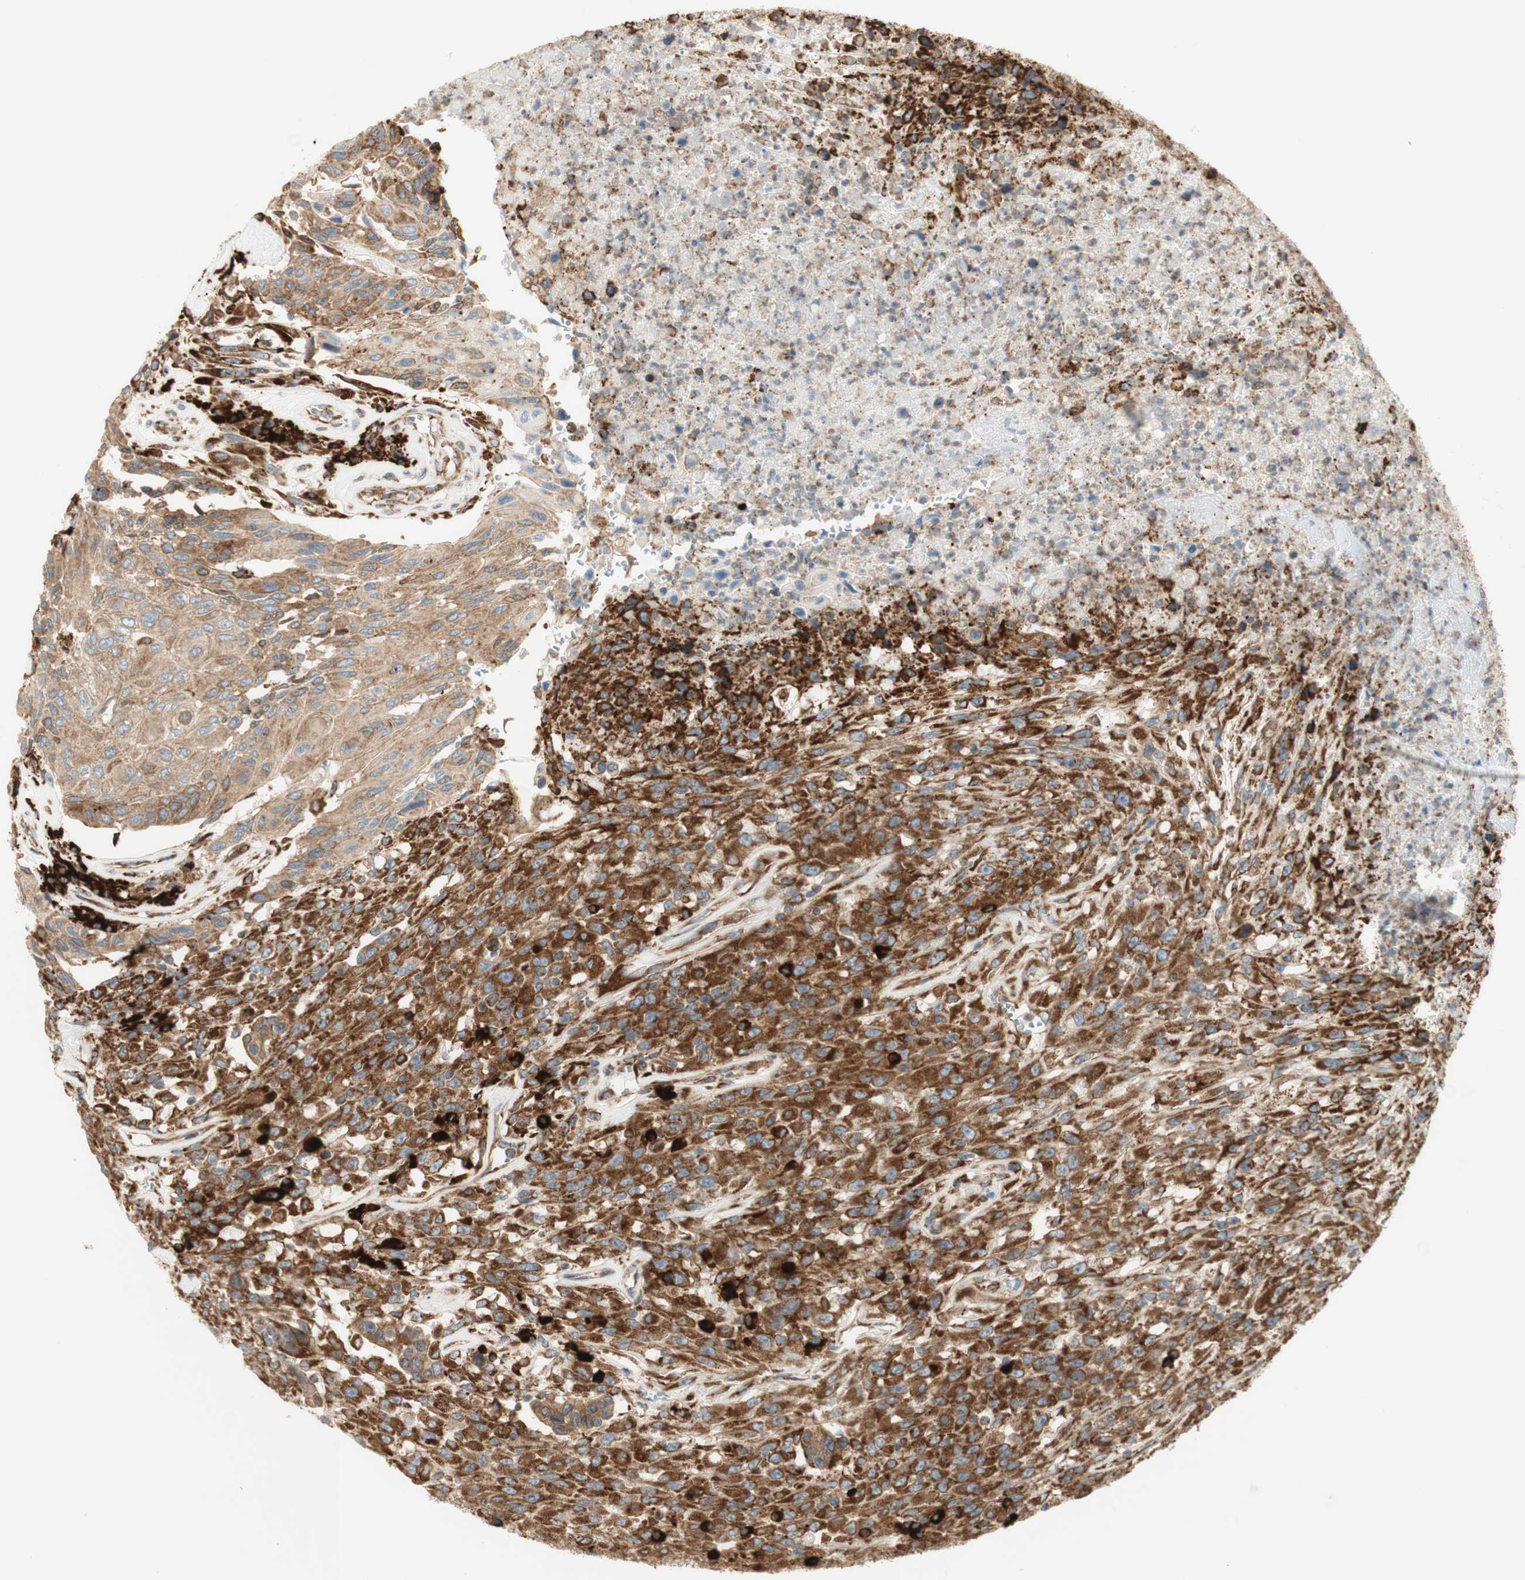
{"staining": {"intensity": "strong", "quantity": ">75%", "location": "cytoplasmic/membranous"}, "tissue": "urothelial cancer", "cell_type": "Tumor cells", "image_type": "cancer", "snomed": [{"axis": "morphology", "description": "Urothelial carcinoma, High grade"}, {"axis": "topography", "description": "Urinary bladder"}], "caption": "Protein expression analysis of urothelial carcinoma (high-grade) demonstrates strong cytoplasmic/membranous staining in about >75% of tumor cells.", "gene": "MANF", "patient": {"sex": "male", "age": 66}}